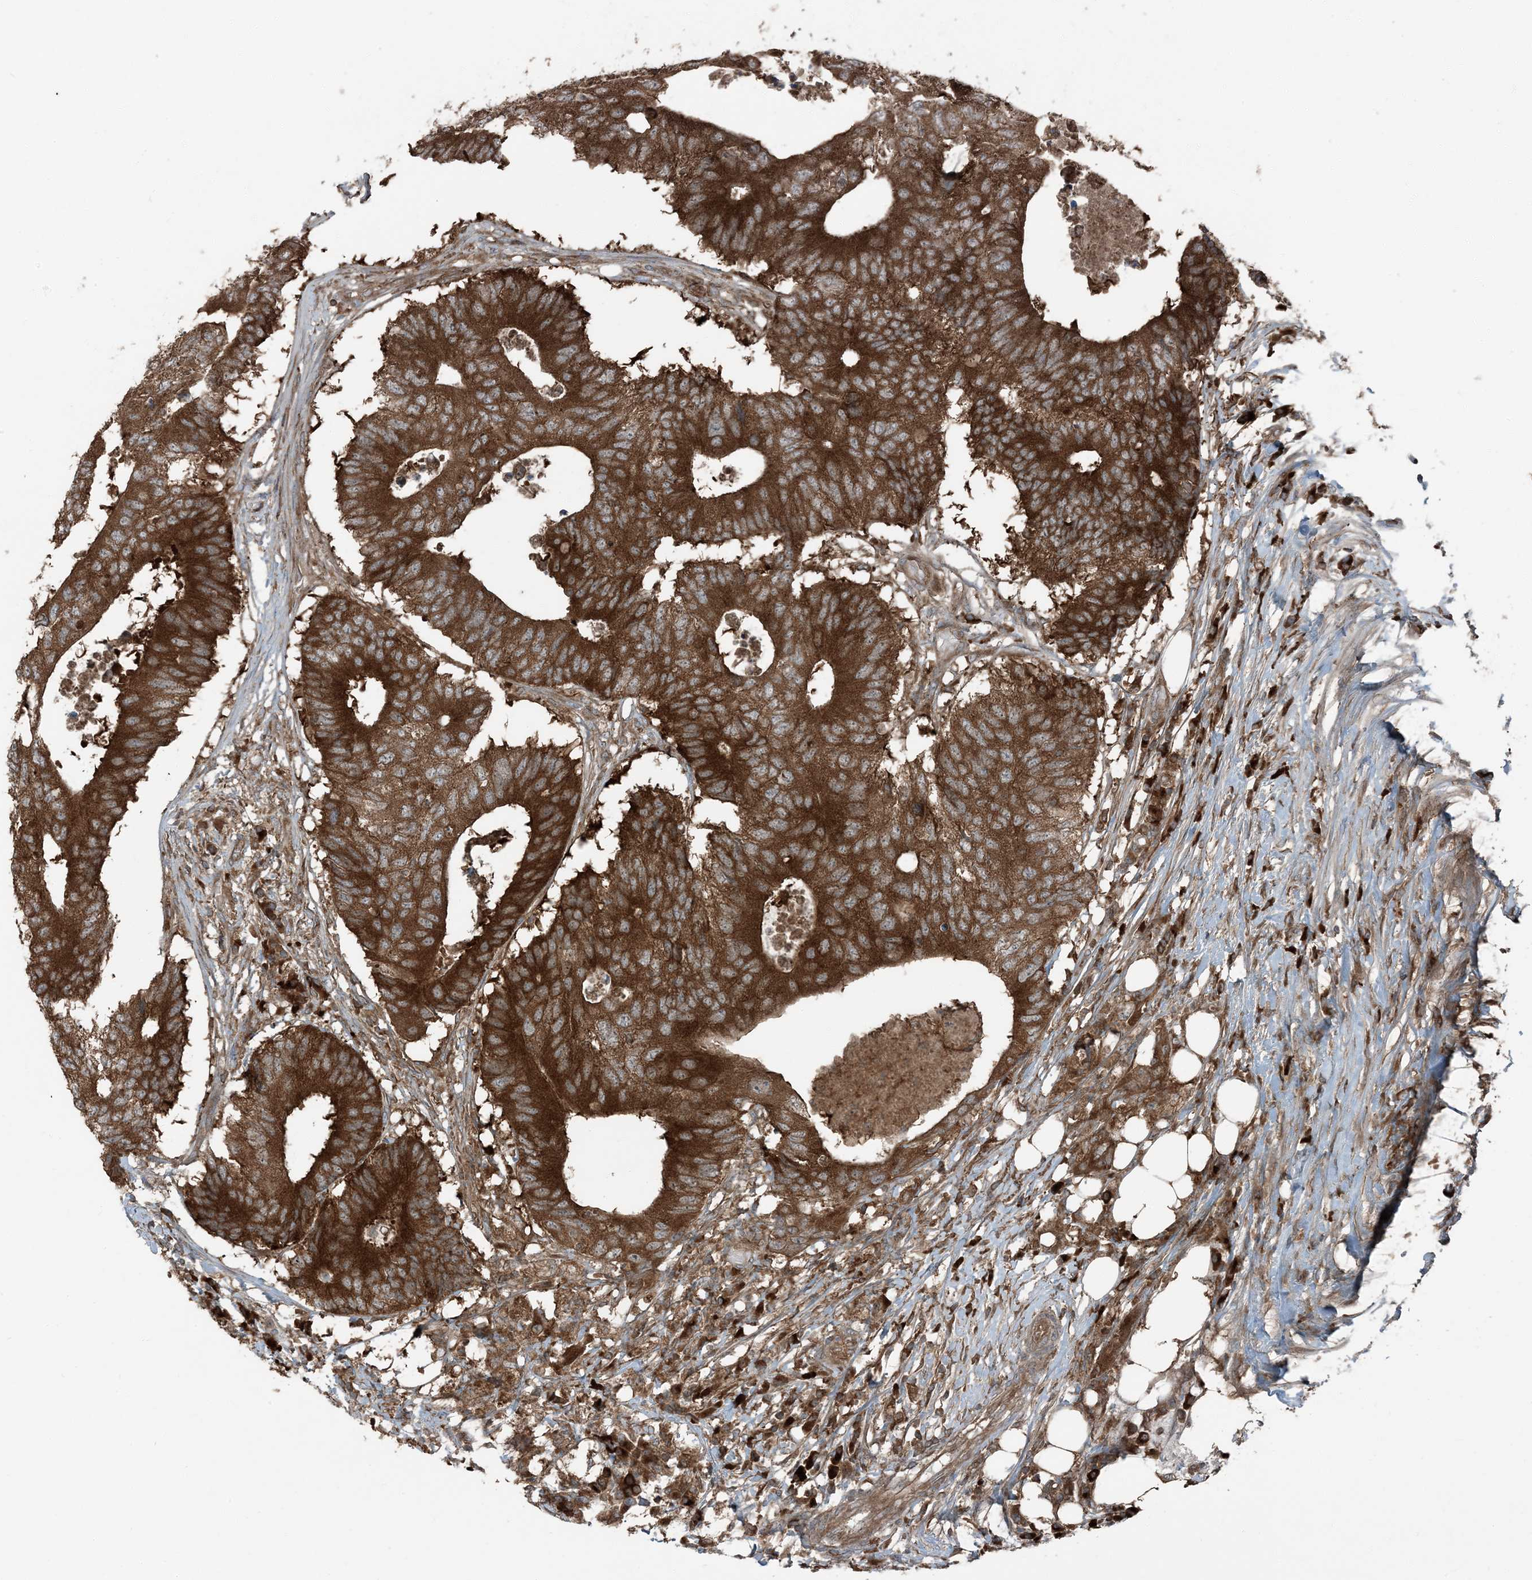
{"staining": {"intensity": "strong", "quantity": ">75%", "location": "cytoplasmic/membranous"}, "tissue": "colorectal cancer", "cell_type": "Tumor cells", "image_type": "cancer", "snomed": [{"axis": "morphology", "description": "Adenocarcinoma, NOS"}, {"axis": "topography", "description": "Colon"}], "caption": "This is a photomicrograph of immunohistochemistry (IHC) staining of colorectal cancer (adenocarcinoma), which shows strong positivity in the cytoplasmic/membranous of tumor cells.", "gene": "RAB3GAP1", "patient": {"sex": "male", "age": 71}}